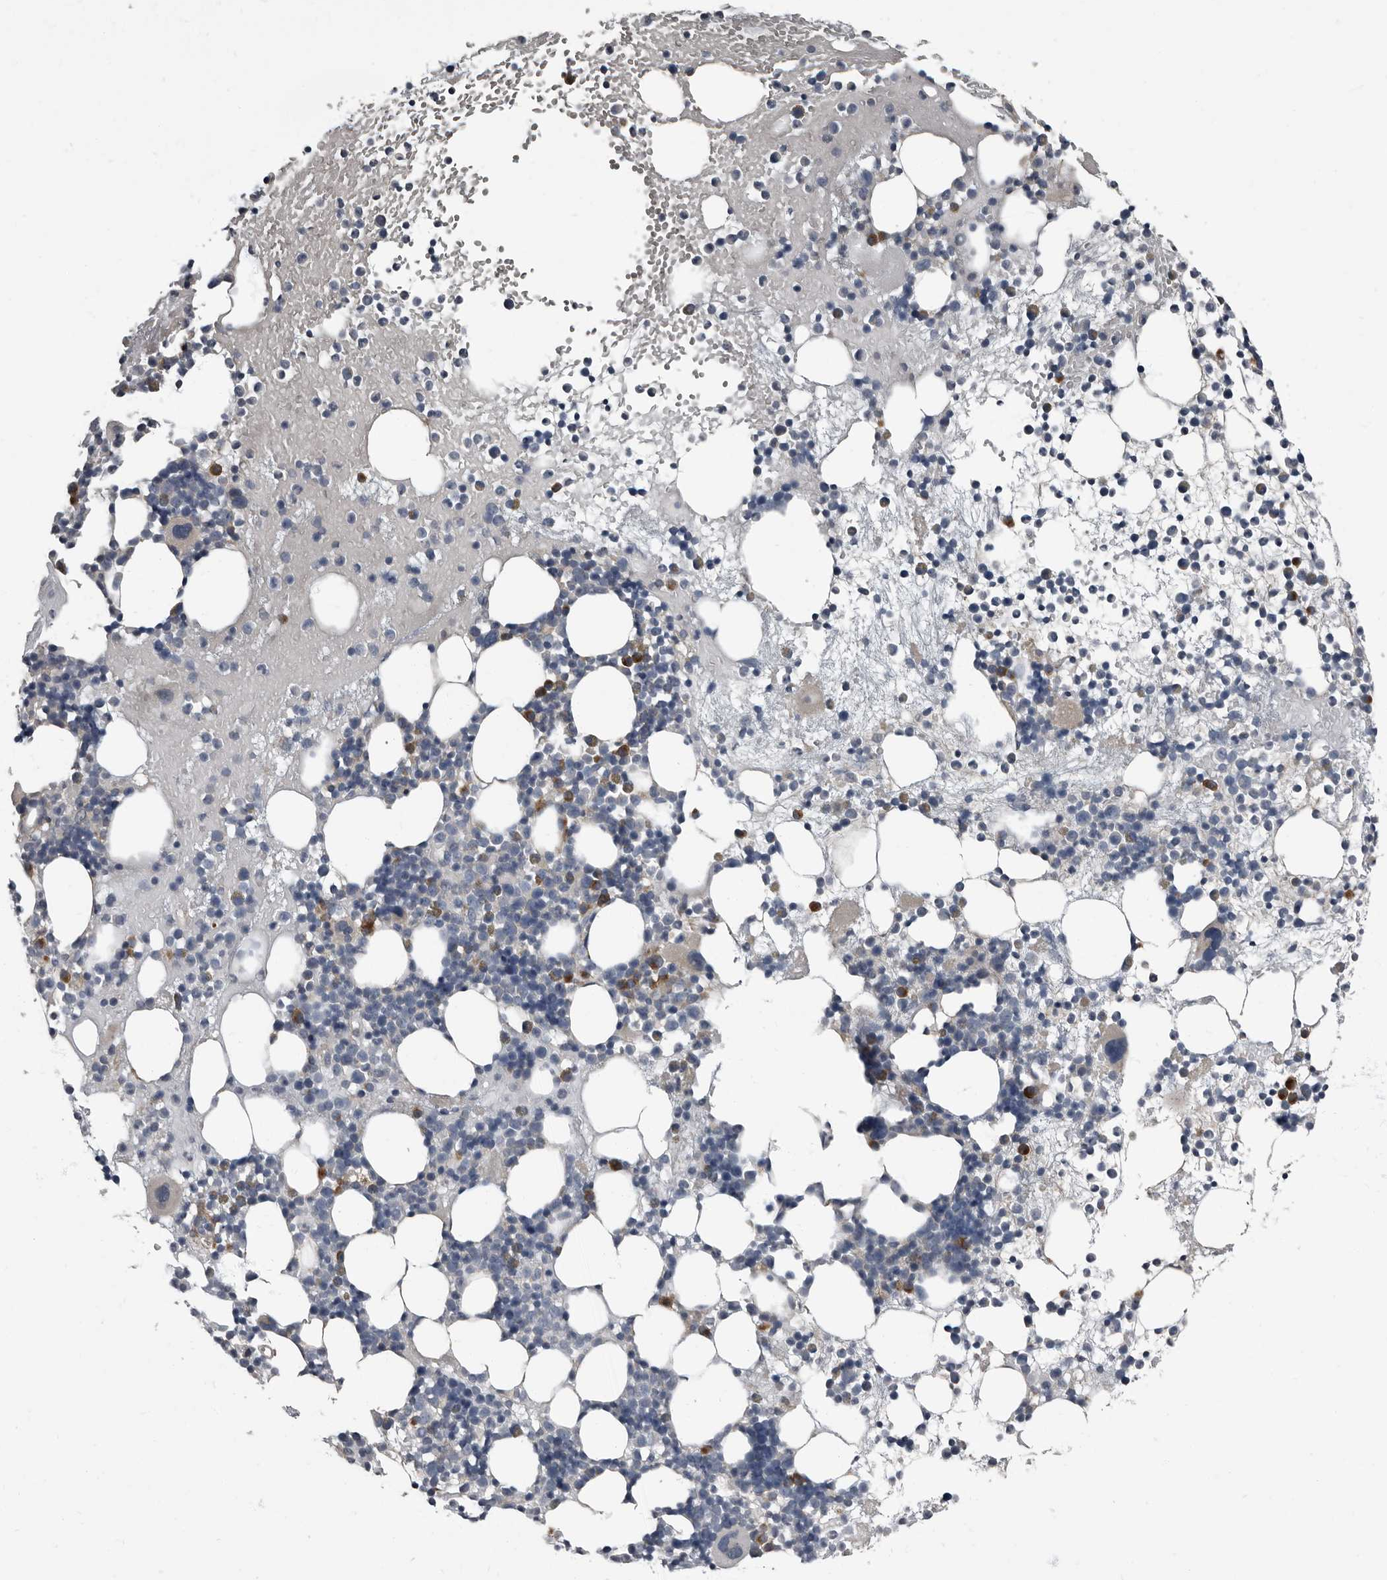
{"staining": {"intensity": "moderate", "quantity": "<25%", "location": "cytoplasmic/membranous"}, "tissue": "bone marrow", "cell_type": "Hematopoietic cells", "image_type": "normal", "snomed": [{"axis": "morphology", "description": "Normal tissue, NOS"}, {"axis": "topography", "description": "Bone marrow"}], "caption": "Brown immunohistochemical staining in unremarkable human bone marrow reveals moderate cytoplasmic/membranous expression in about <25% of hematopoietic cells.", "gene": "TPD52L1", "patient": {"sex": "female", "age": 57}}